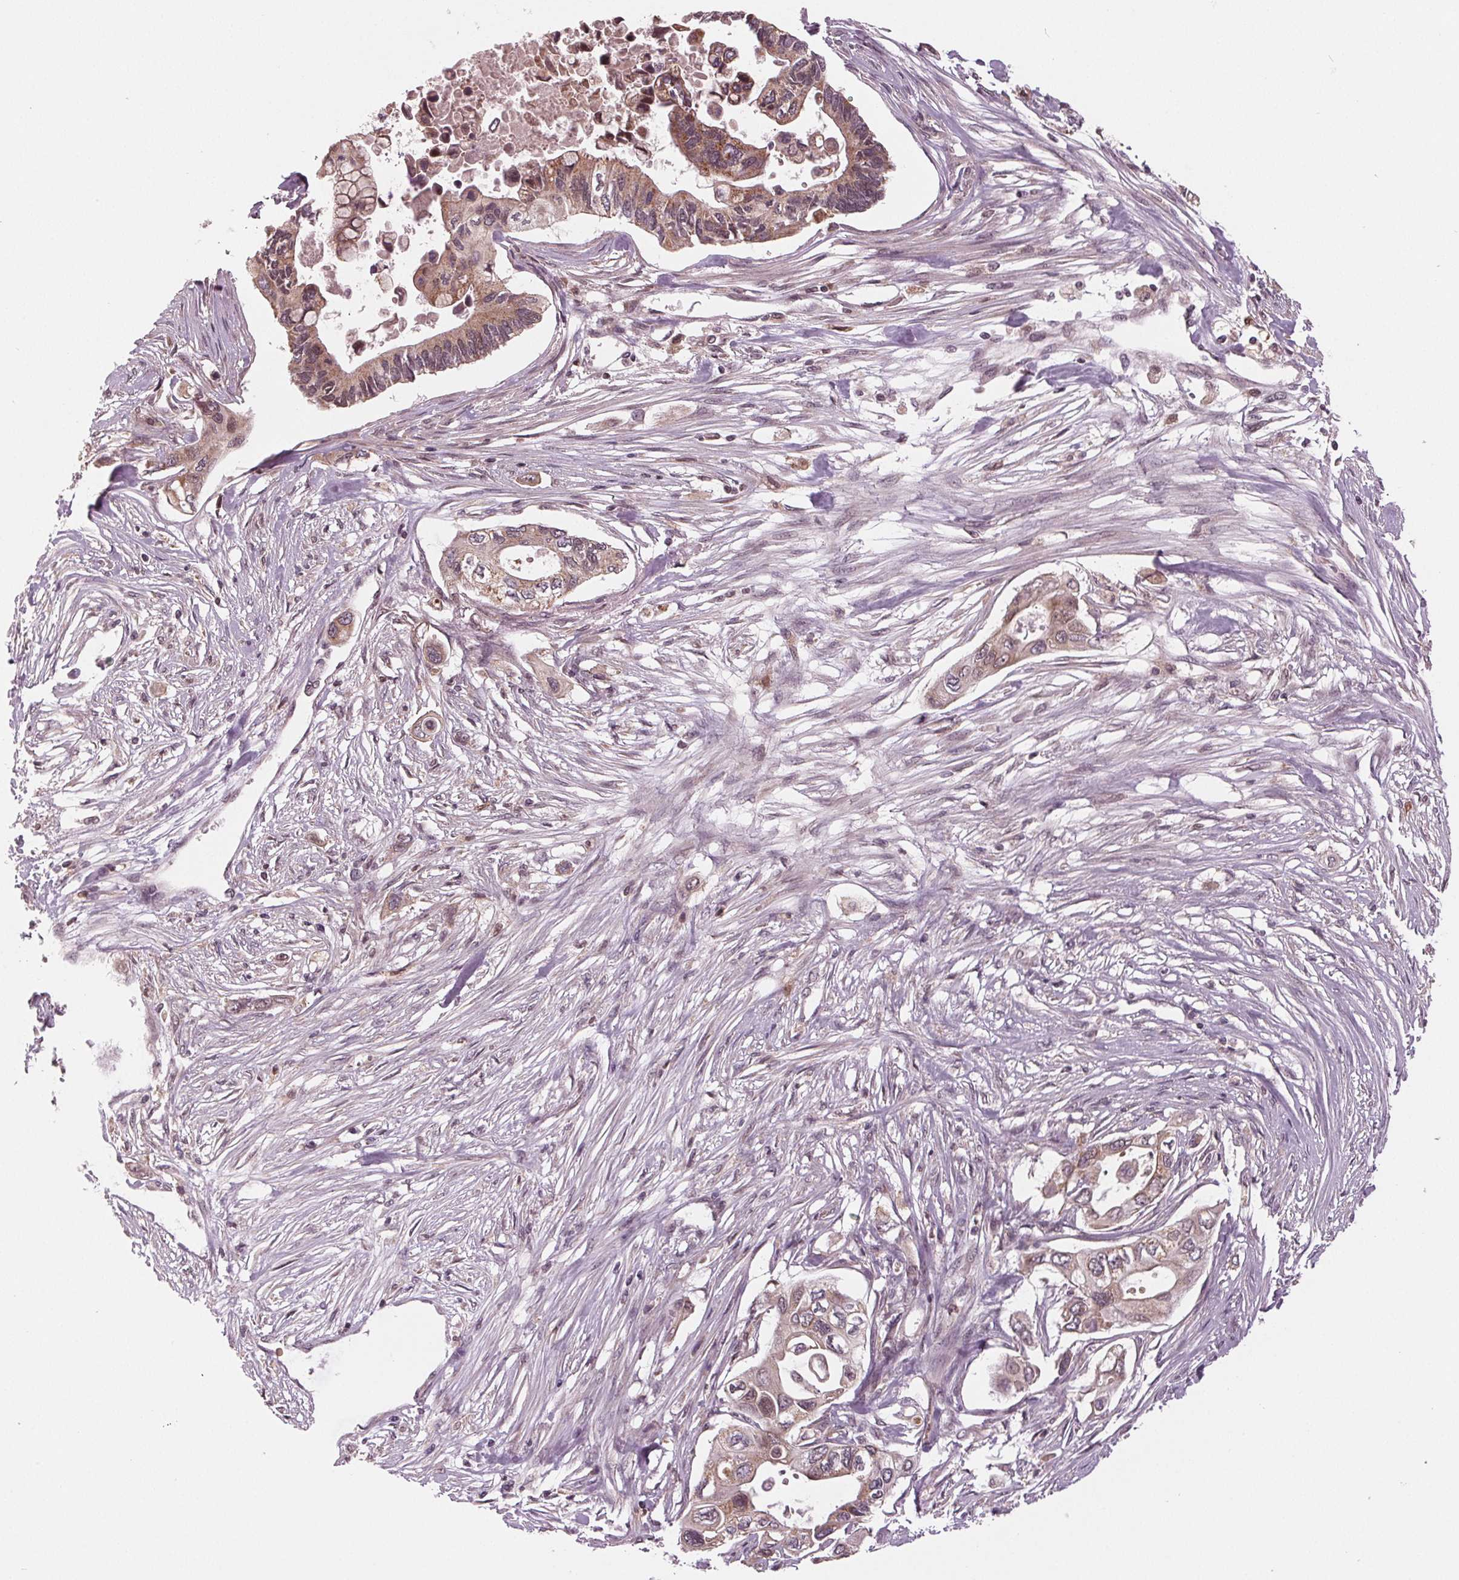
{"staining": {"intensity": "weak", "quantity": ">75%", "location": "cytoplasmic/membranous"}, "tissue": "pancreatic cancer", "cell_type": "Tumor cells", "image_type": "cancer", "snomed": [{"axis": "morphology", "description": "Adenocarcinoma, NOS"}, {"axis": "topography", "description": "Pancreas"}], "caption": "Immunohistochemical staining of human pancreatic cancer shows weak cytoplasmic/membranous protein staining in approximately >75% of tumor cells. The protein of interest is shown in brown color, while the nuclei are stained blue.", "gene": "STAT3", "patient": {"sex": "female", "age": 63}}